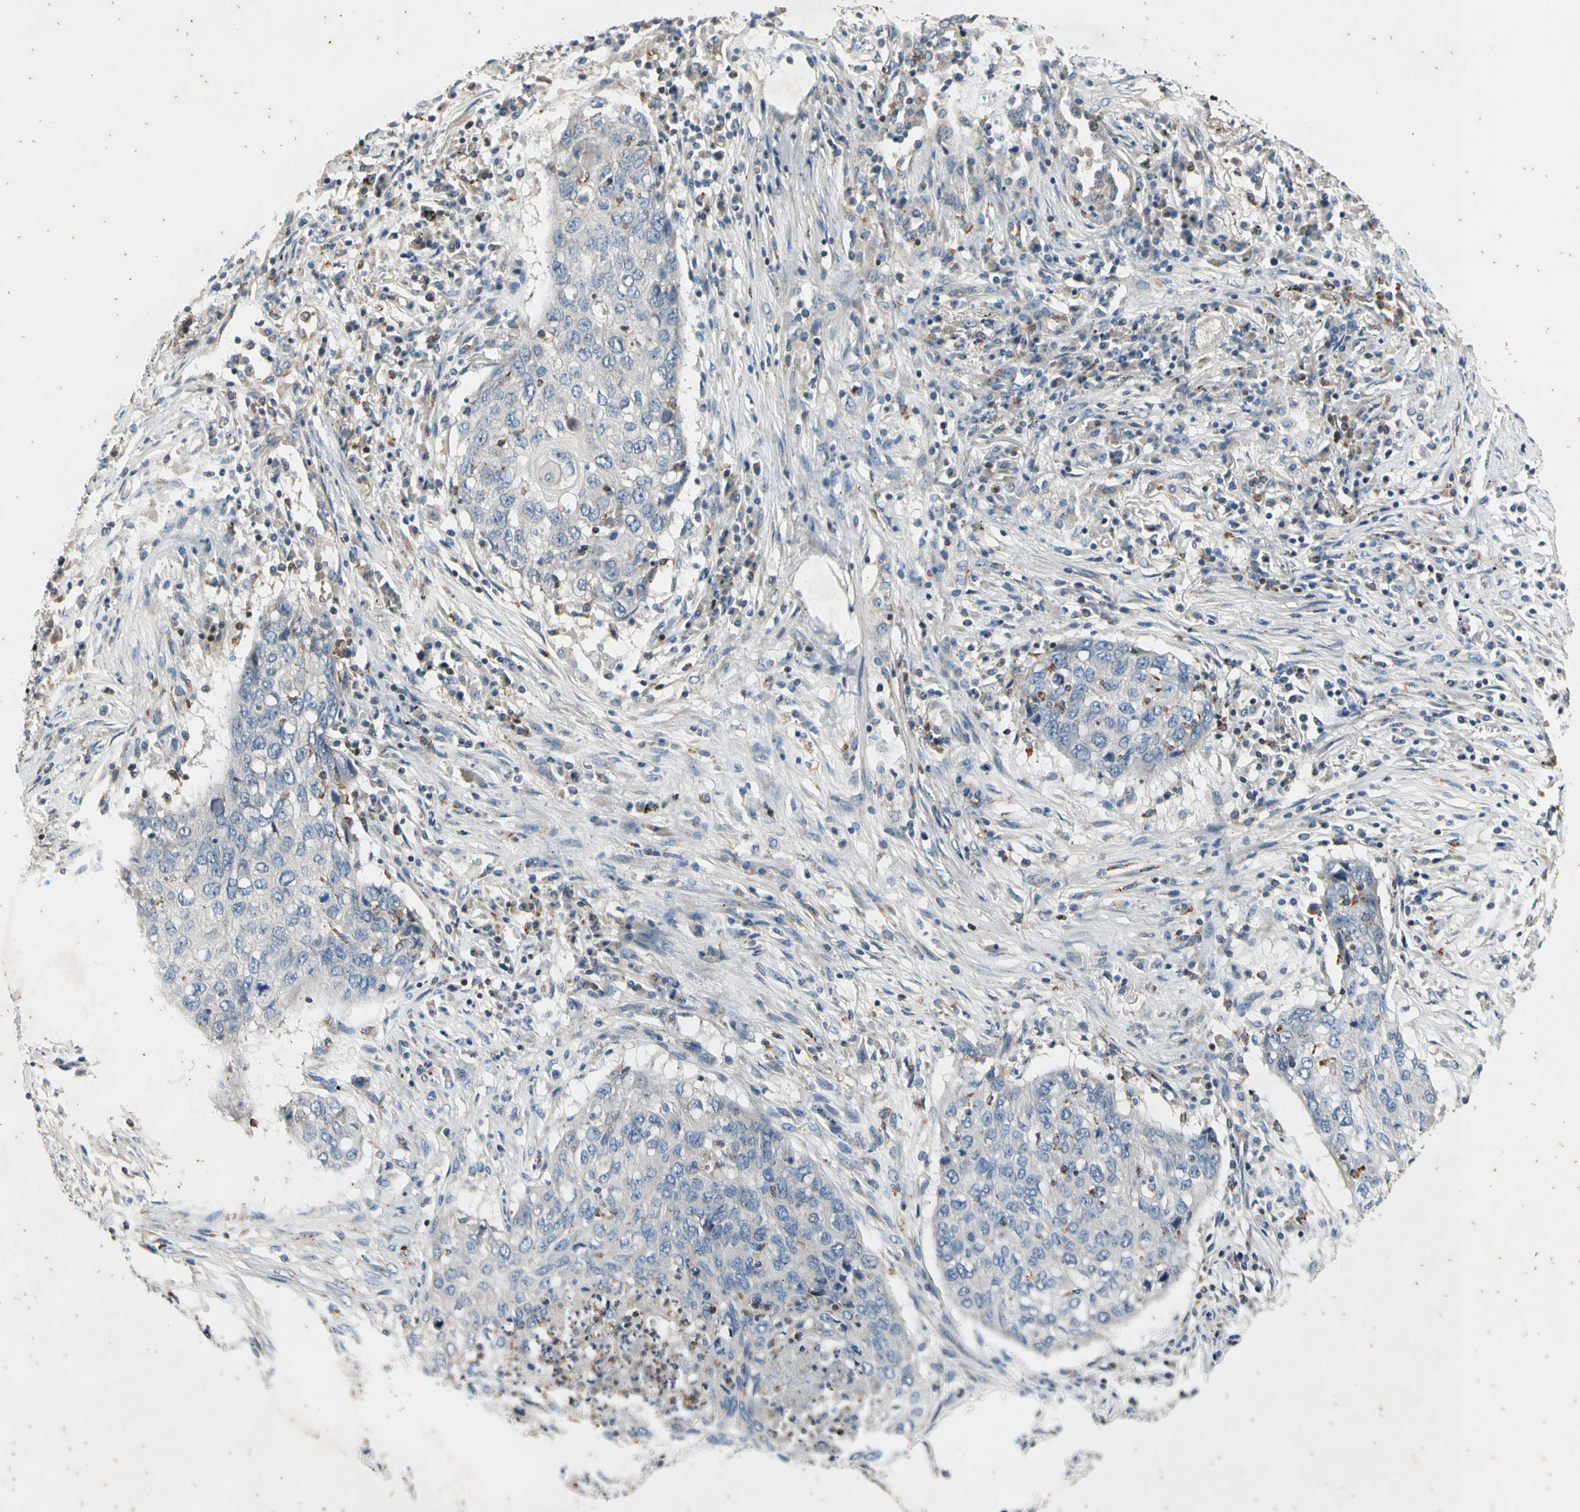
{"staining": {"intensity": "negative", "quantity": "none", "location": "none"}, "tissue": "lung cancer", "cell_type": "Tumor cells", "image_type": "cancer", "snomed": [{"axis": "morphology", "description": "Squamous cell carcinoma, NOS"}, {"axis": "topography", "description": "Lung"}], "caption": "Tumor cells are negative for brown protein staining in lung squamous cell carcinoma. (Stains: DAB (3,3'-diaminobenzidine) immunohistochemistry (IHC) with hematoxylin counter stain, Microscopy: brightfield microscopy at high magnification).", "gene": "TBX21", "patient": {"sex": "female", "age": 63}}